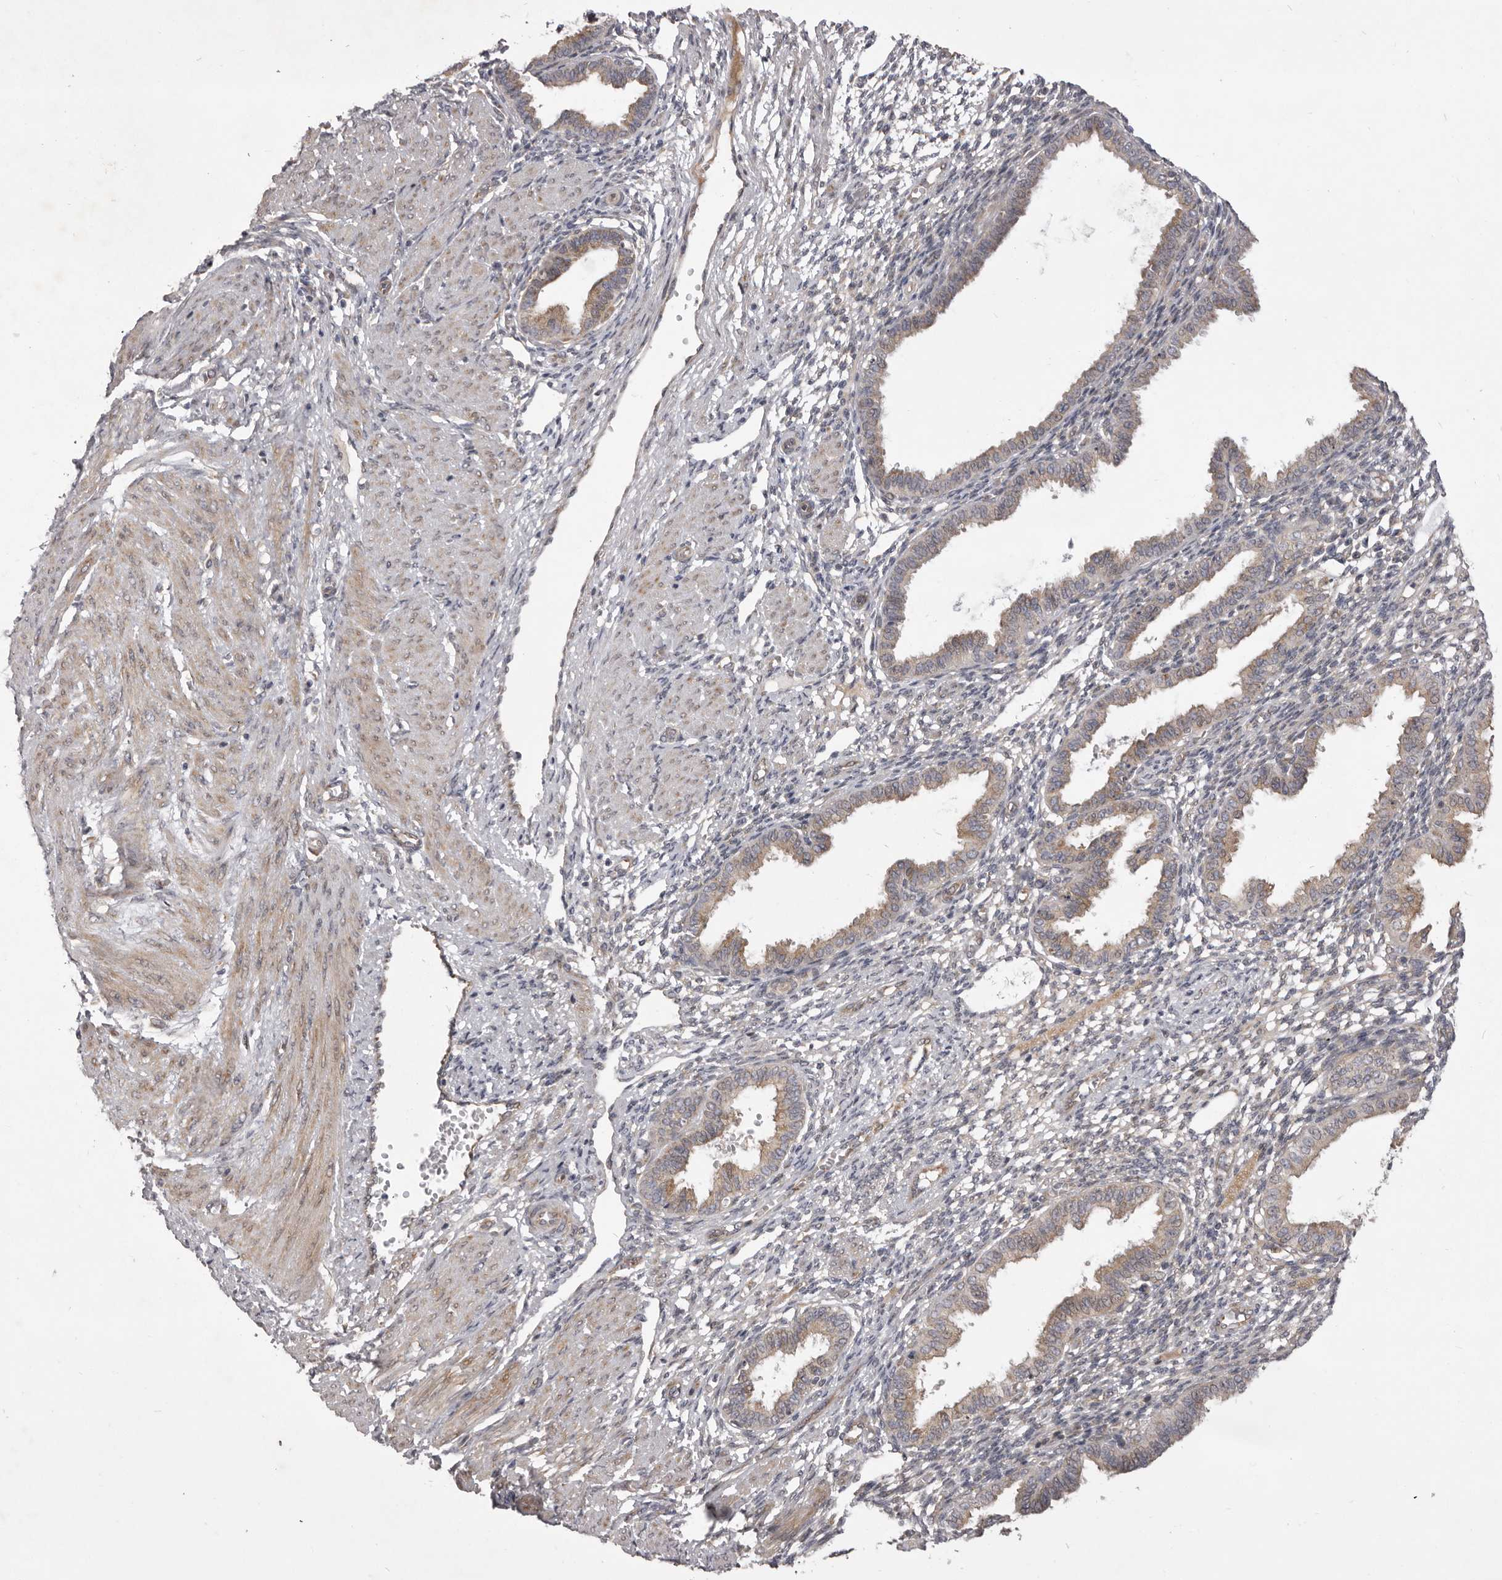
{"staining": {"intensity": "weak", "quantity": "25%-75%", "location": "cytoplasmic/membranous"}, "tissue": "endometrium", "cell_type": "Cells in endometrial stroma", "image_type": "normal", "snomed": [{"axis": "morphology", "description": "Normal tissue, NOS"}, {"axis": "topography", "description": "Endometrium"}], "caption": "IHC of normal human endometrium demonstrates low levels of weak cytoplasmic/membranous staining in approximately 25%-75% of cells in endometrial stroma.", "gene": "TBC1D8B", "patient": {"sex": "female", "age": 33}}